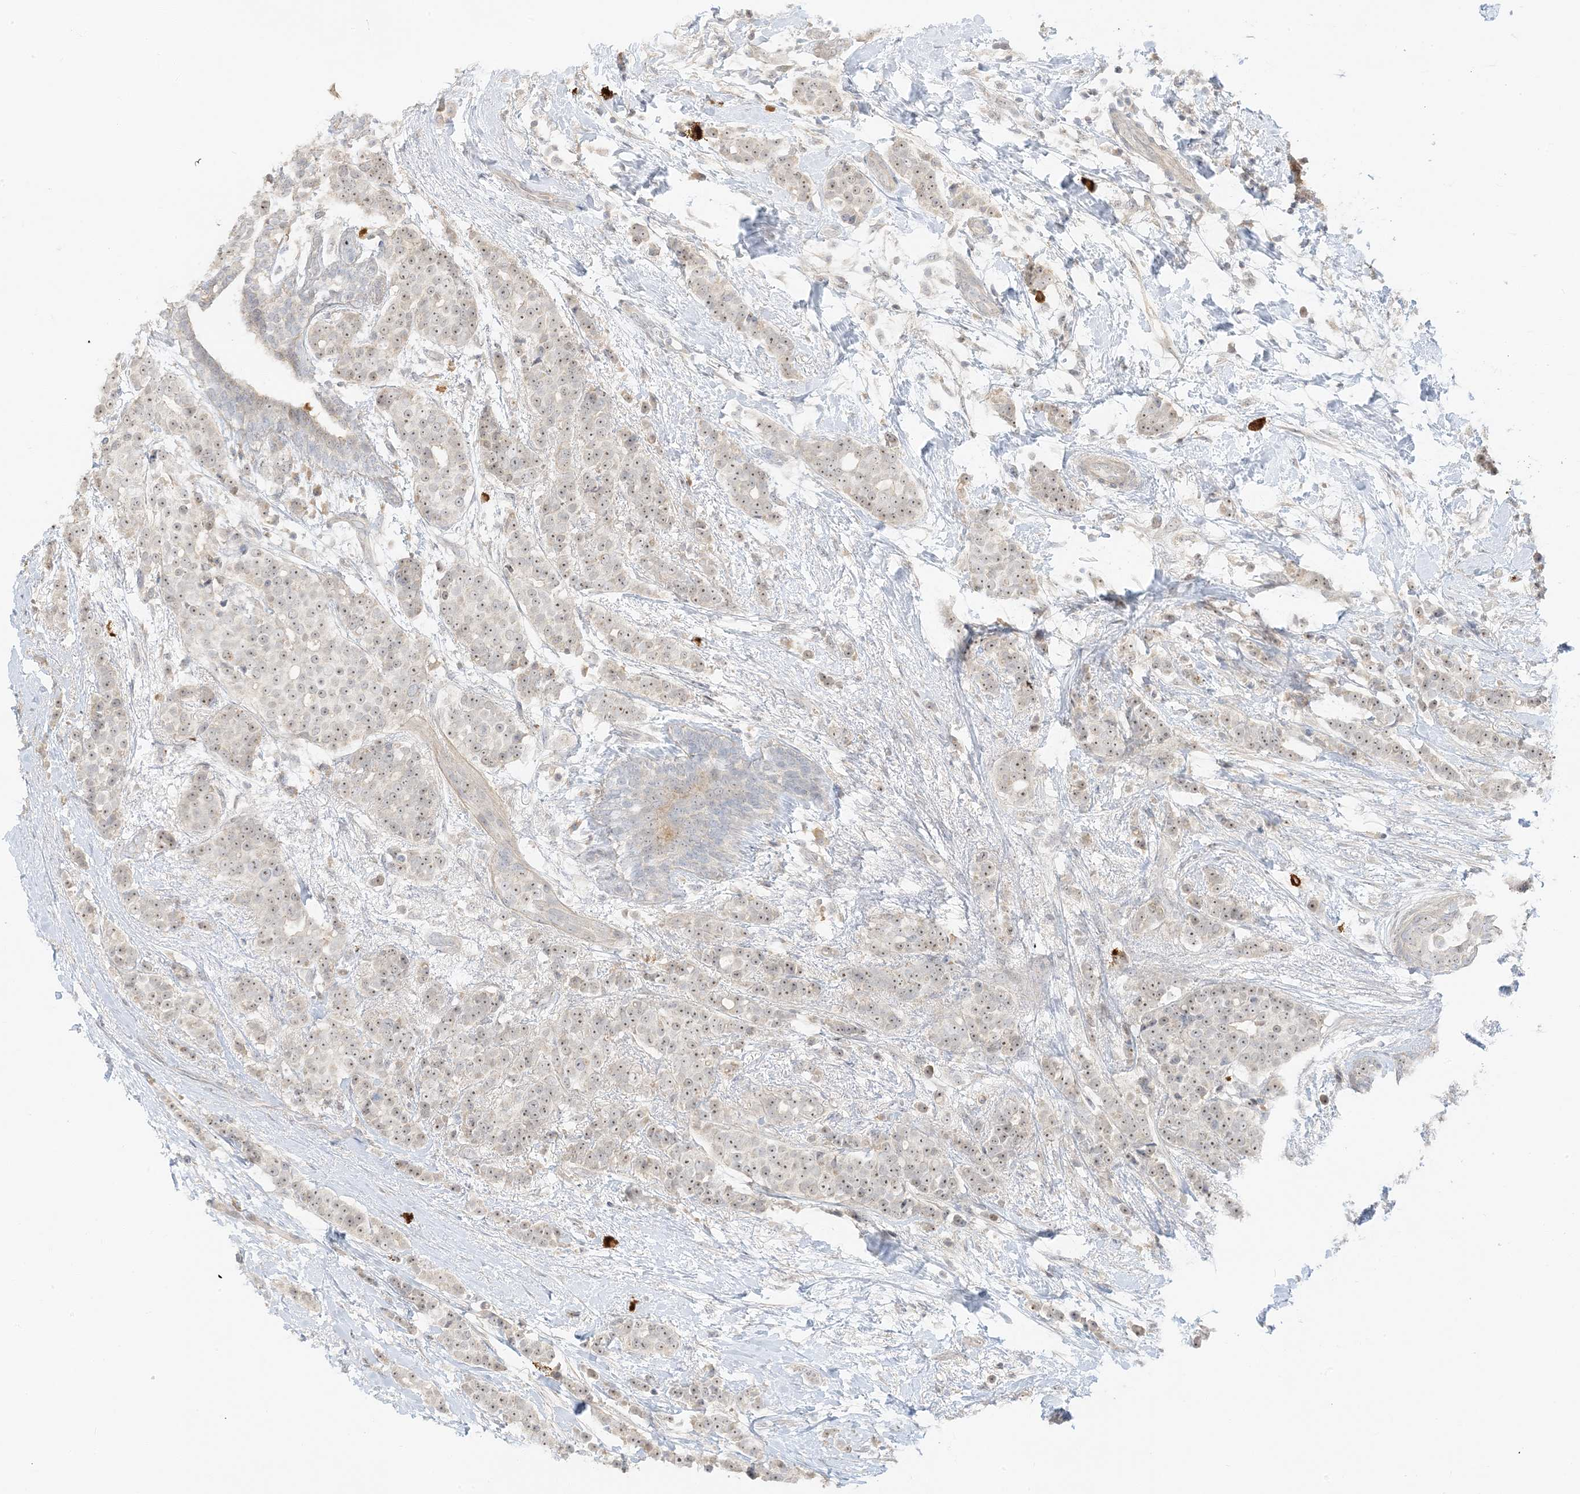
{"staining": {"intensity": "moderate", "quantity": ">75%", "location": "nuclear"}, "tissue": "breast cancer", "cell_type": "Tumor cells", "image_type": "cancer", "snomed": [{"axis": "morphology", "description": "Lobular carcinoma"}, {"axis": "topography", "description": "Breast"}], "caption": "Moderate nuclear positivity is identified in about >75% of tumor cells in breast lobular carcinoma. The protein is shown in brown color, while the nuclei are stained blue.", "gene": "ETAA1", "patient": {"sex": "female", "age": 51}}